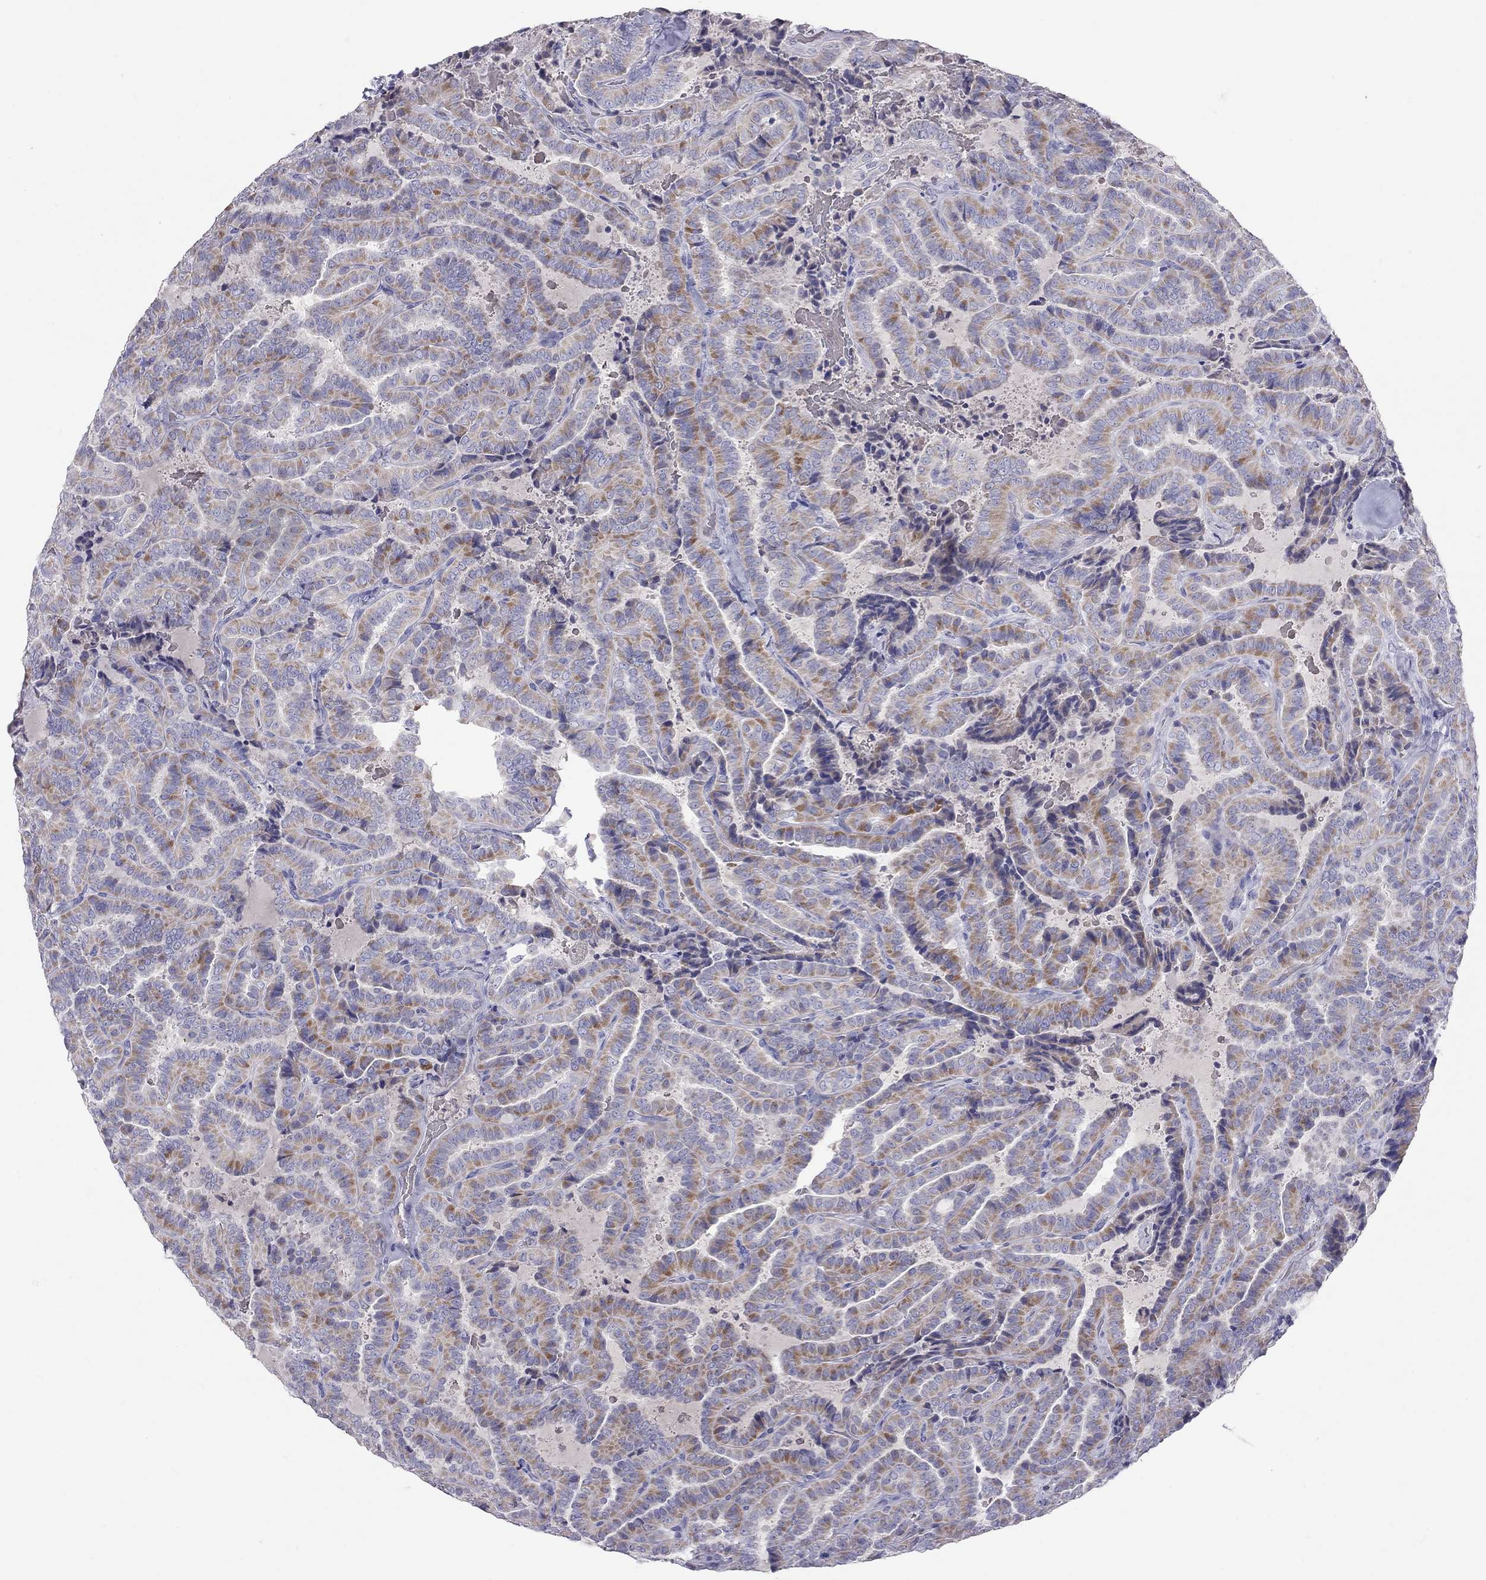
{"staining": {"intensity": "moderate", "quantity": "25%-75%", "location": "cytoplasmic/membranous"}, "tissue": "thyroid cancer", "cell_type": "Tumor cells", "image_type": "cancer", "snomed": [{"axis": "morphology", "description": "Papillary adenocarcinoma, NOS"}, {"axis": "topography", "description": "Thyroid gland"}], "caption": "An image of human thyroid cancer stained for a protein displays moderate cytoplasmic/membranous brown staining in tumor cells.", "gene": "MUC16", "patient": {"sex": "female", "age": 39}}